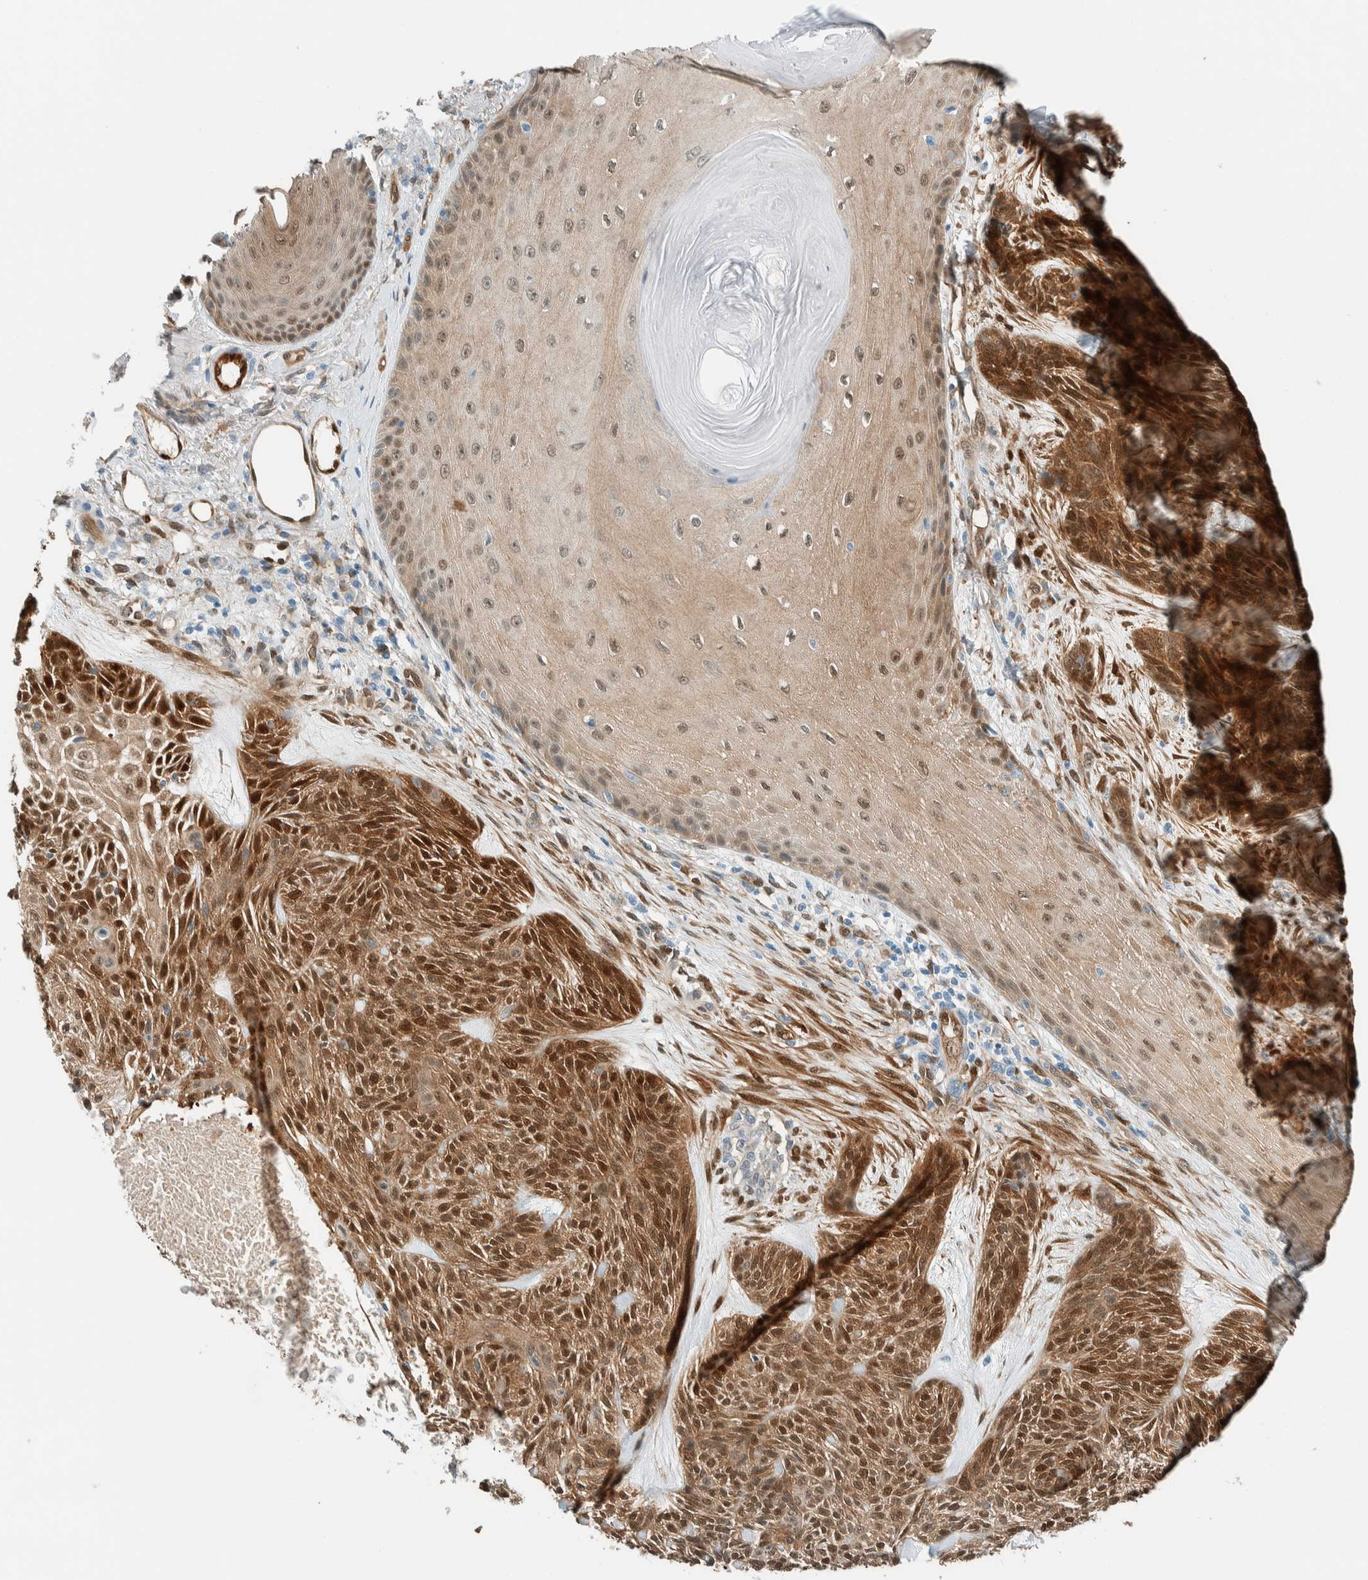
{"staining": {"intensity": "strong", "quantity": ">75%", "location": "cytoplasmic/membranous,nuclear"}, "tissue": "skin cancer", "cell_type": "Tumor cells", "image_type": "cancer", "snomed": [{"axis": "morphology", "description": "Basal cell carcinoma"}, {"axis": "topography", "description": "Skin"}], "caption": "Skin basal cell carcinoma stained for a protein exhibits strong cytoplasmic/membranous and nuclear positivity in tumor cells.", "gene": "NXN", "patient": {"sex": "male", "age": 55}}